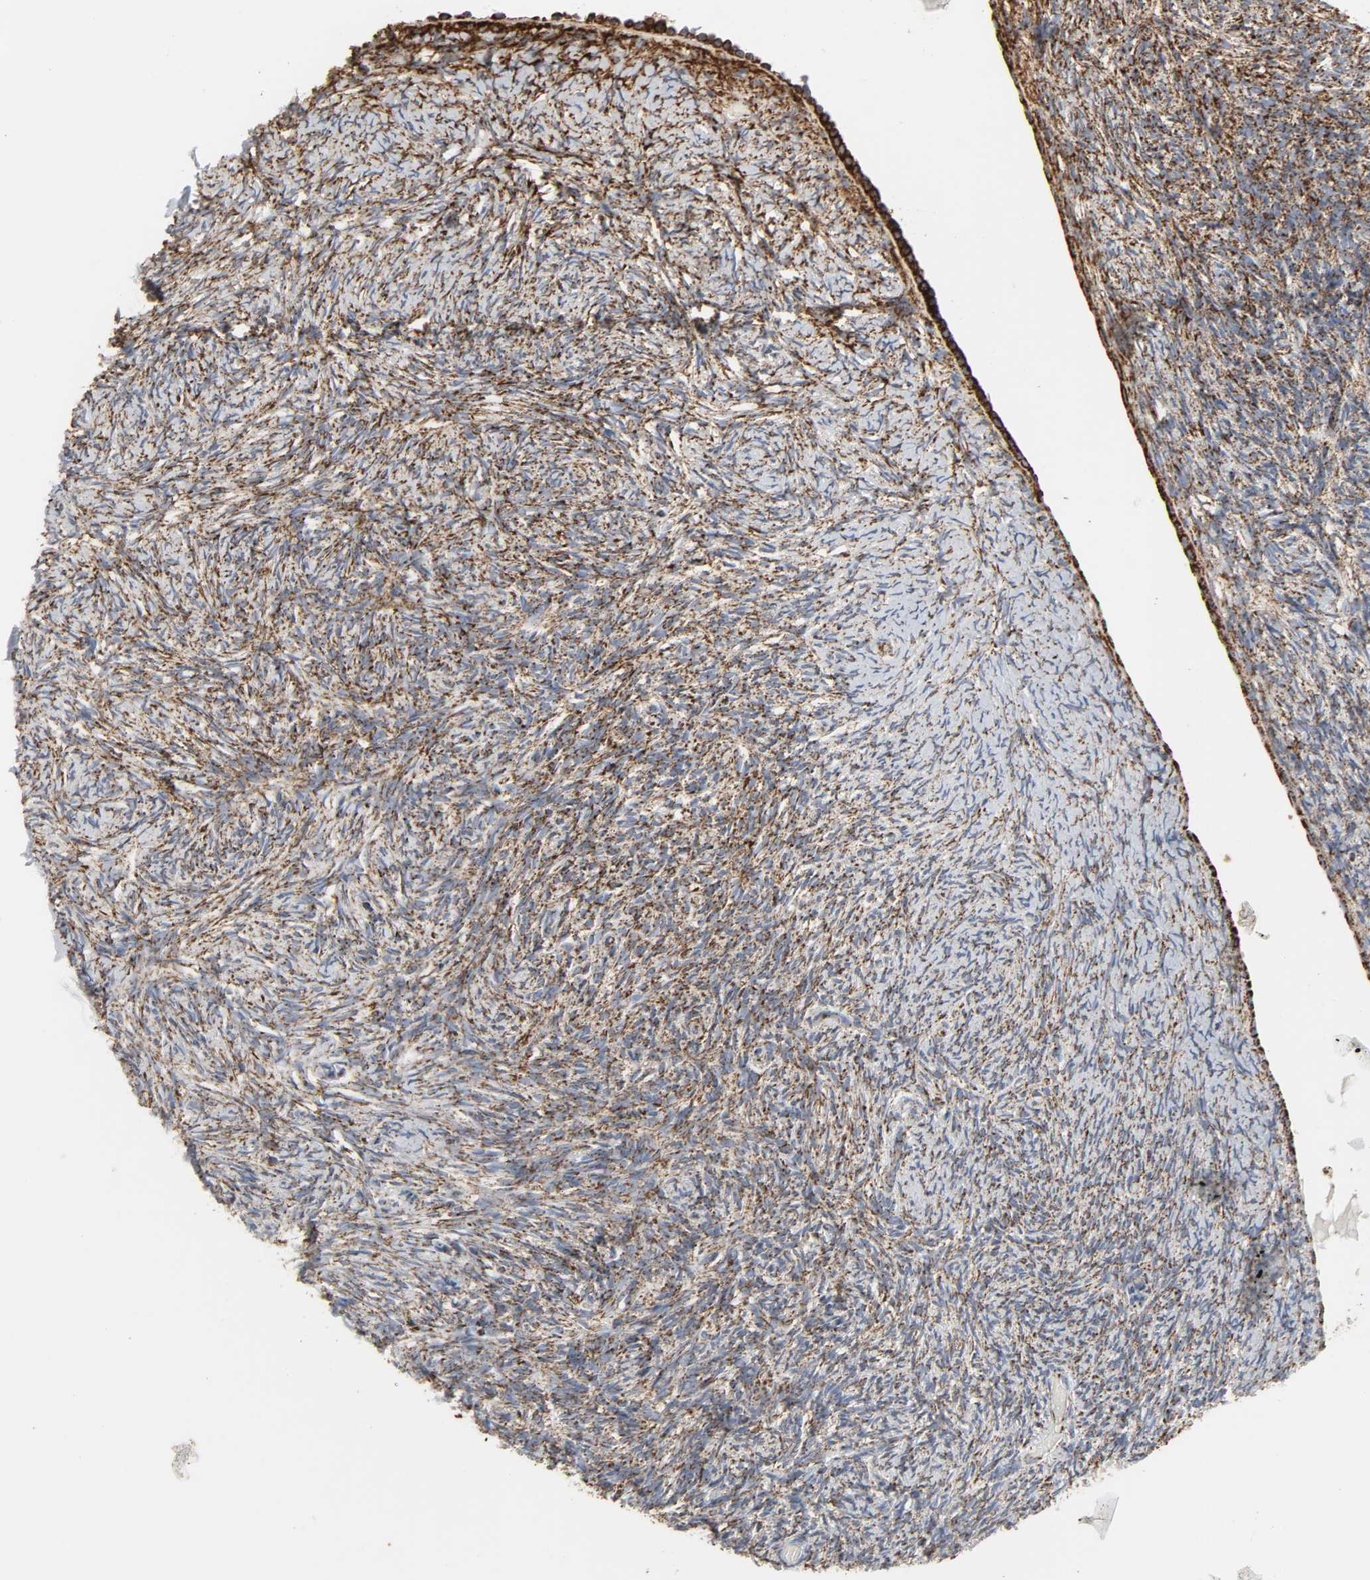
{"staining": {"intensity": "moderate", "quantity": ">75%", "location": "cytoplasmic/membranous"}, "tissue": "ovary", "cell_type": "Follicle cells", "image_type": "normal", "snomed": [{"axis": "morphology", "description": "Normal tissue, NOS"}, {"axis": "topography", "description": "Ovary"}], "caption": "The micrograph reveals immunohistochemical staining of normal ovary. There is moderate cytoplasmic/membranous positivity is appreciated in about >75% of follicle cells. The staining is performed using DAB (3,3'-diaminobenzidine) brown chromogen to label protein expression. The nuclei are counter-stained blue using hematoxylin.", "gene": "ACAT1", "patient": {"sex": "female", "age": 60}}